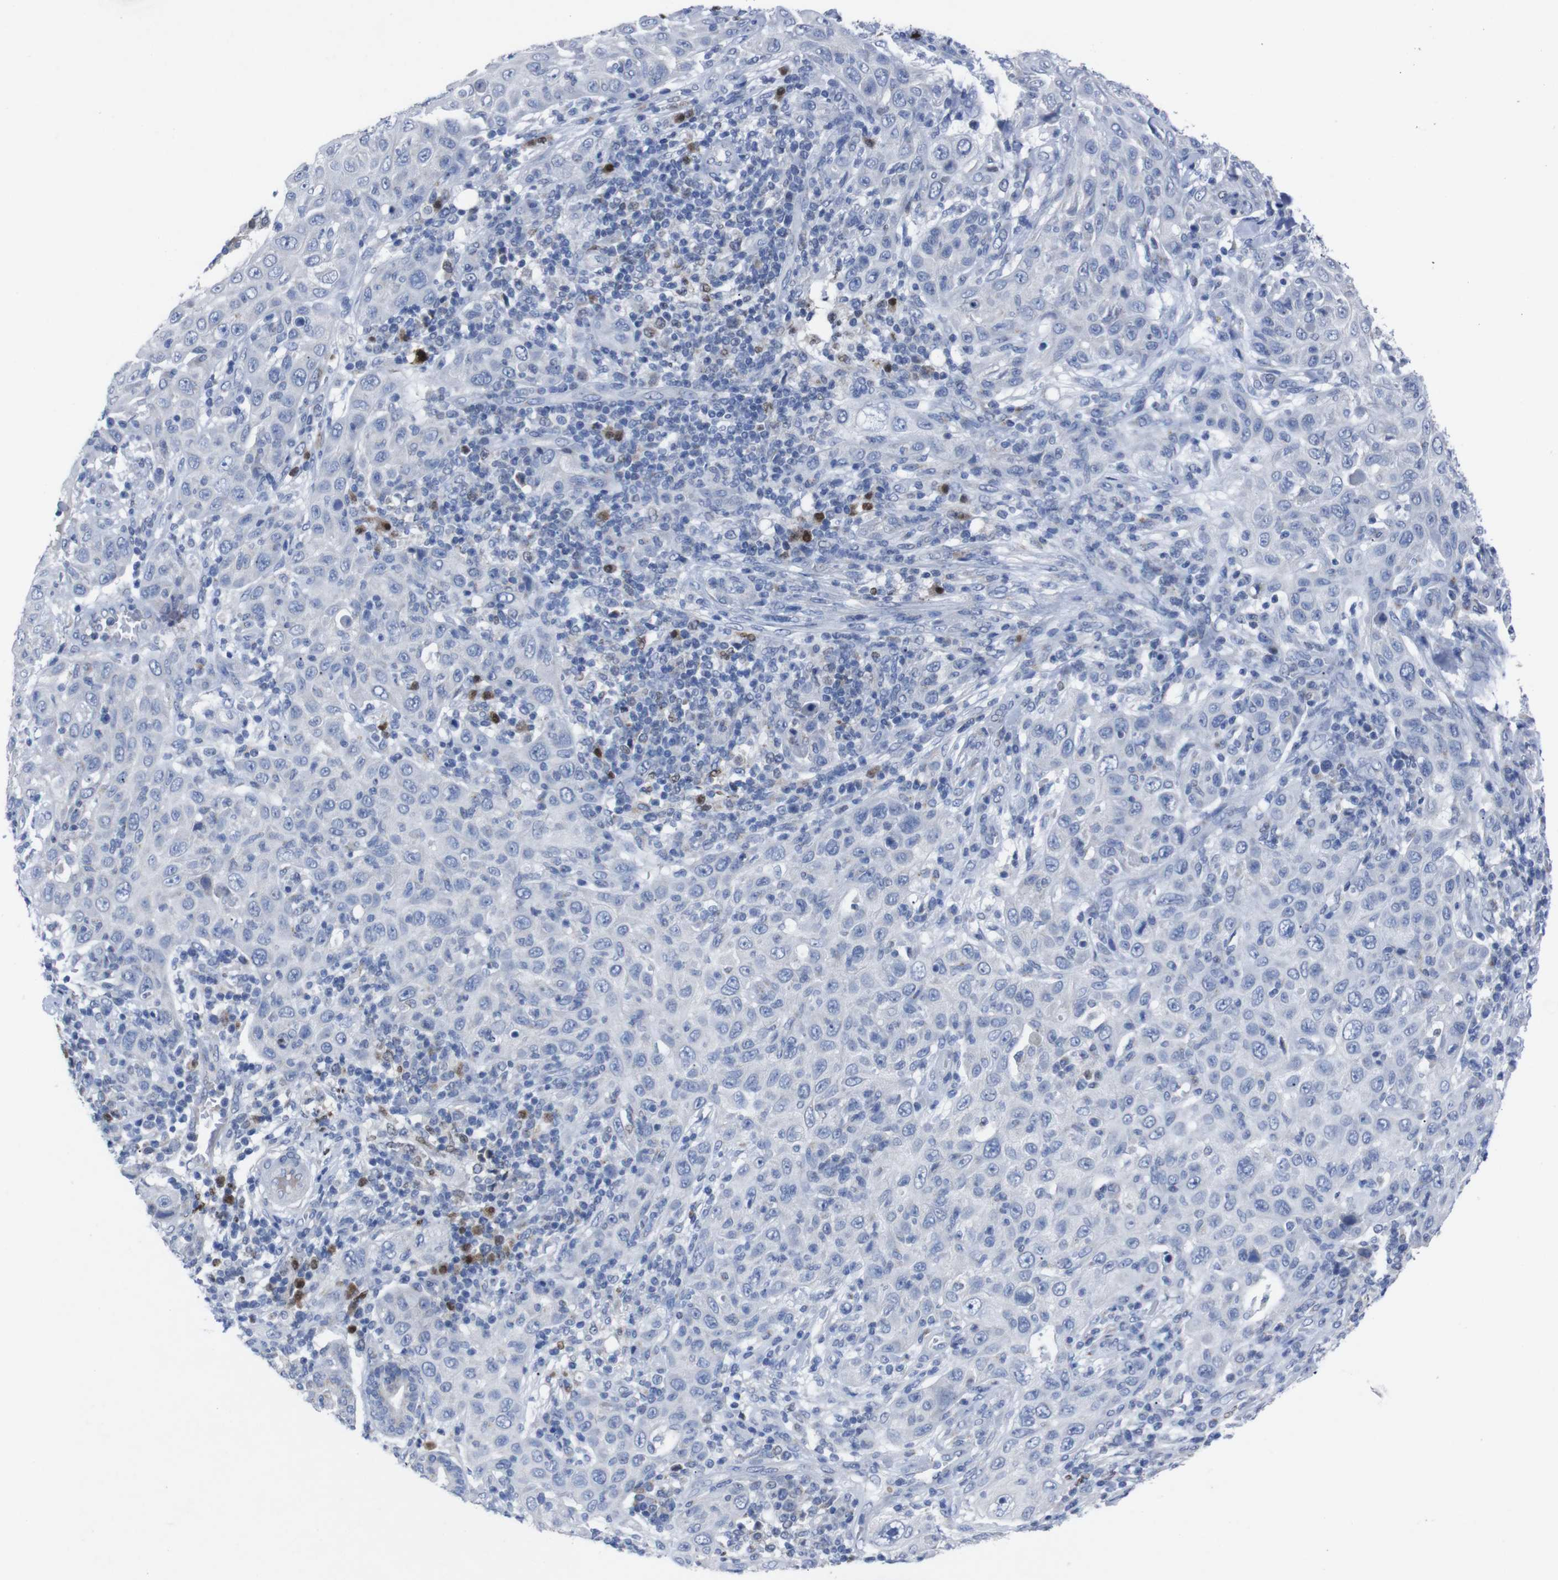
{"staining": {"intensity": "negative", "quantity": "none", "location": "none"}, "tissue": "skin cancer", "cell_type": "Tumor cells", "image_type": "cancer", "snomed": [{"axis": "morphology", "description": "Squamous cell carcinoma, NOS"}, {"axis": "topography", "description": "Skin"}], "caption": "The image displays no significant positivity in tumor cells of squamous cell carcinoma (skin).", "gene": "IRF4", "patient": {"sex": "female", "age": 88}}